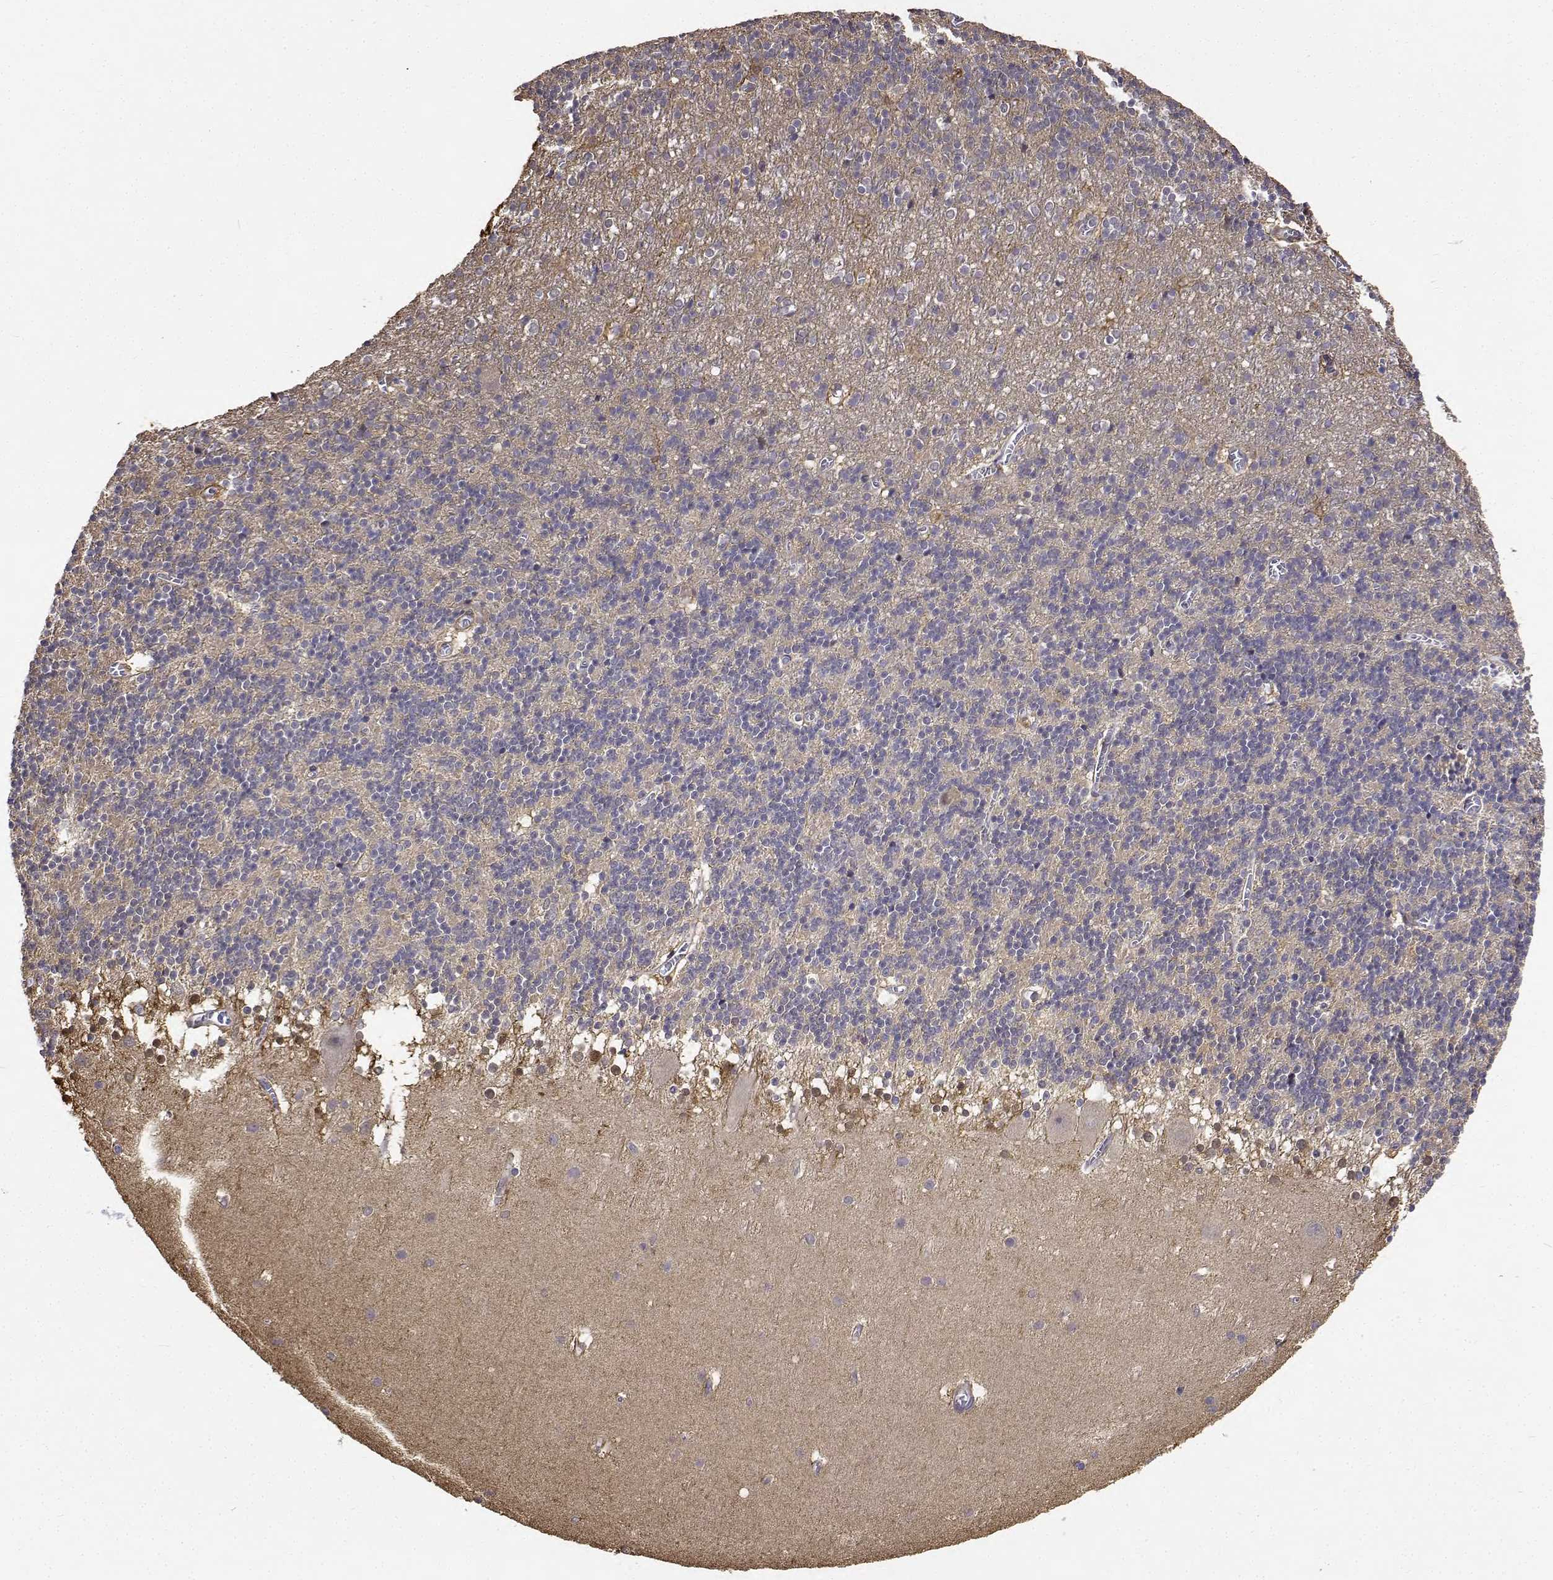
{"staining": {"intensity": "negative", "quantity": "none", "location": "none"}, "tissue": "cerebellum", "cell_type": "Cells in granular layer", "image_type": "normal", "snomed": [{"axis": "morphology", "description": "Normal tissue, NOS"}, {"axis": "topography", "description": "Cerebellum"}], "caption": "Immunohistochemistry histopathology image of benign human cerebellum stained for a protein (brown), which demonstrates no staining in cells in granular layer.", "gene": "PCID2", "patient": {"sex": "male", "age": 70}}